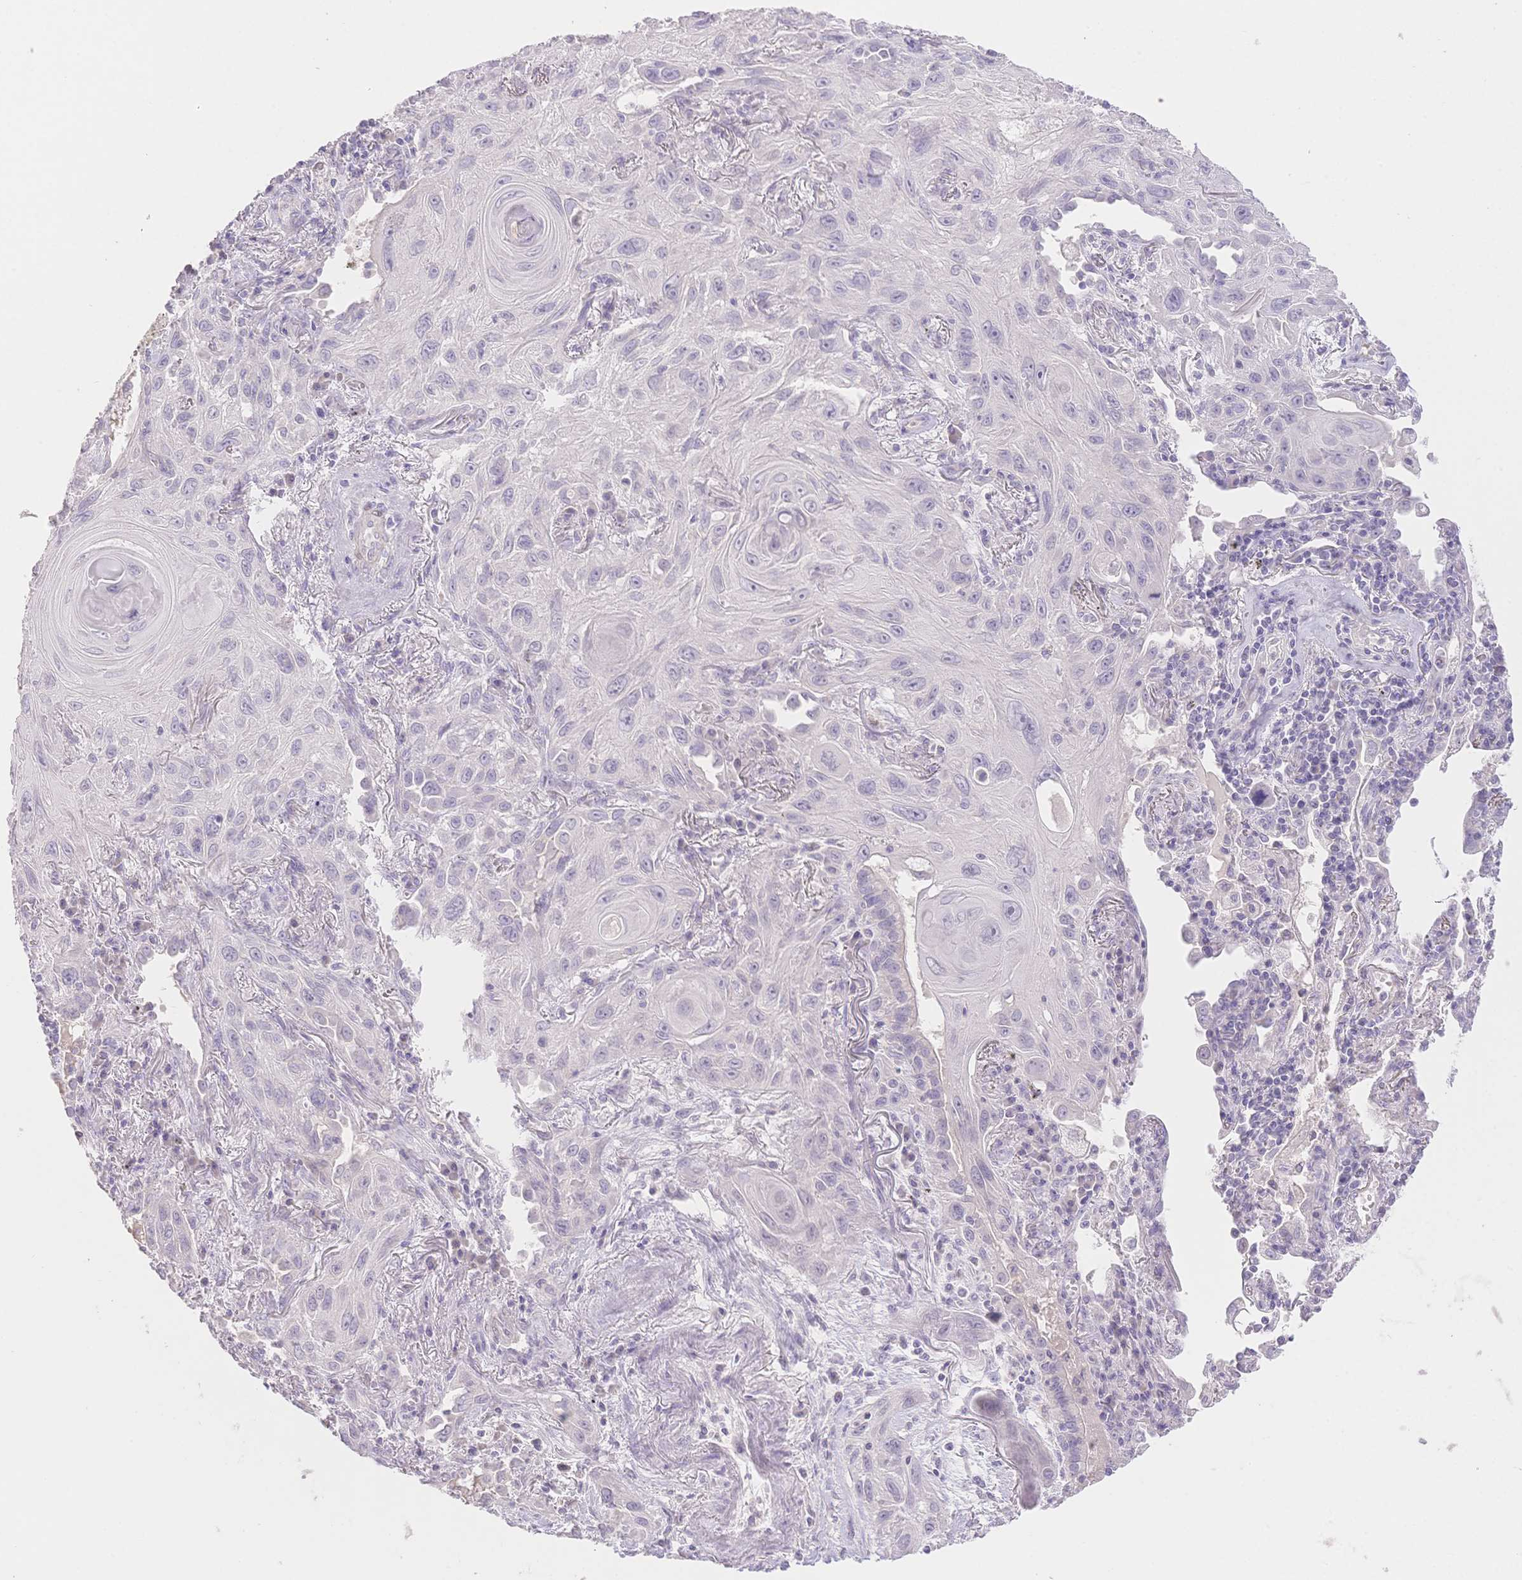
{"staining": {"intensity": "negative", "quantity": "none", "location": "none"}, "tissue": "lung cancer", "cell_type": "Tumor cells", "image_type": "cancer", "snomed": [{"axis": "morphology", "description": "Squamous cell carcinoma, NOS"}, {"axis": "topography", "description": "Lung"}], "caption": "This histopathology image is of lung squamous cell carcinoma stained with immunohistochemistry (IHC) to label a protein in brown with the nuclei are counter-stained blue. There is no staining in tumor cells.", "gene": "SUV39H2", "patient": {"sex": "male", "age": 79}}